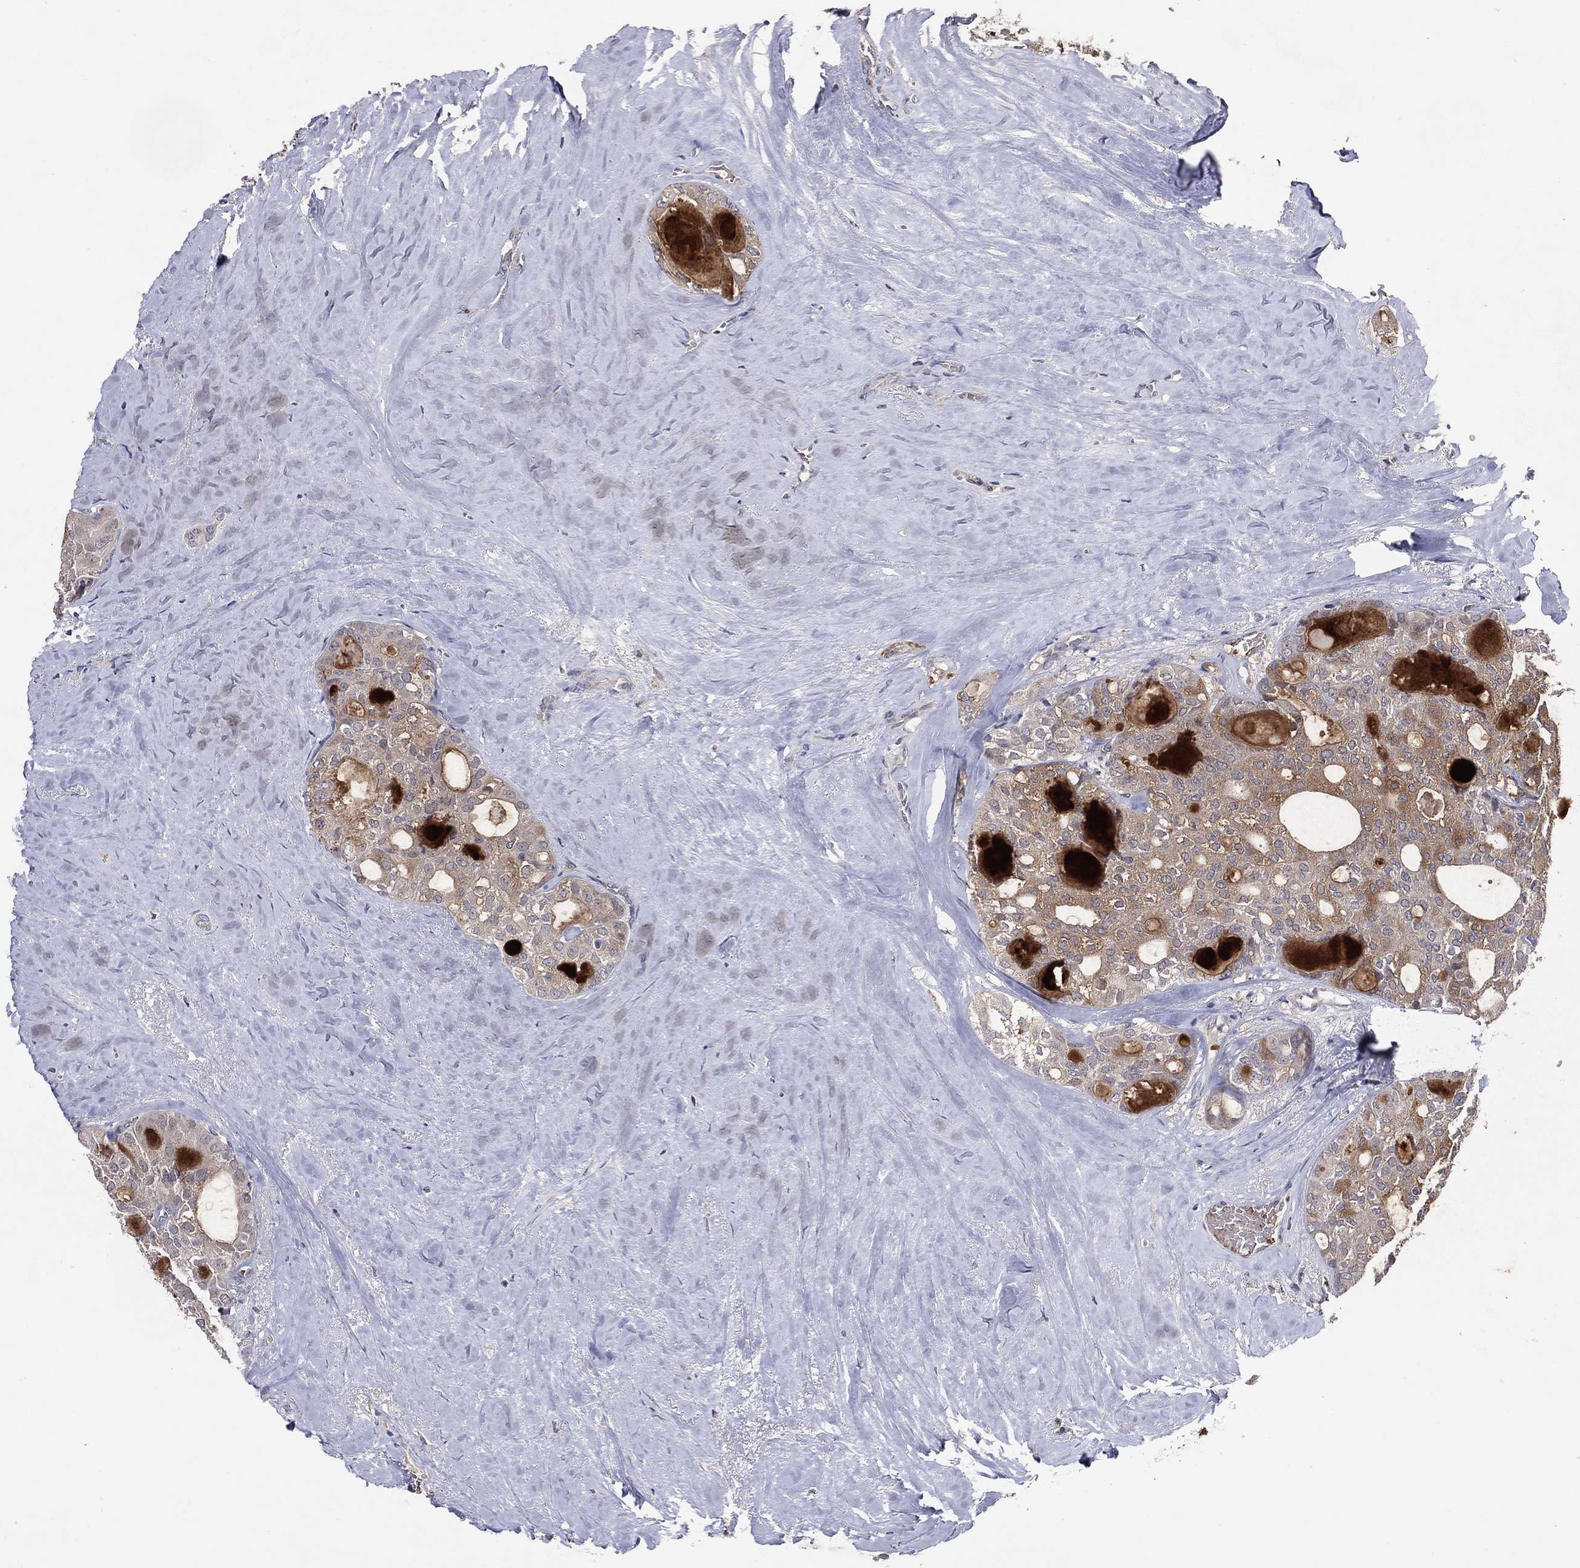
{"staining": {"intensity": "negative", "quantity": "none", "location": "none"}, "tissue": "thyroid cancer", "cell_type": "Tumor cells", "image_type": "cancer", "snomed": [{"axis": "morphology", "description": "Follicular adenoma carcinoma, NOS"}, {"axis": "topography", "description": "Thyroid gland"}], "caption": "The IHC micrograph has no significant positivity in tumor cells of thyroid cancer tissue. (DAB (3,3'-diaminobenzidine) IHC, high magnification).", "gene": "DNAH7", "patient": {"sex": "male", "age": 75}}